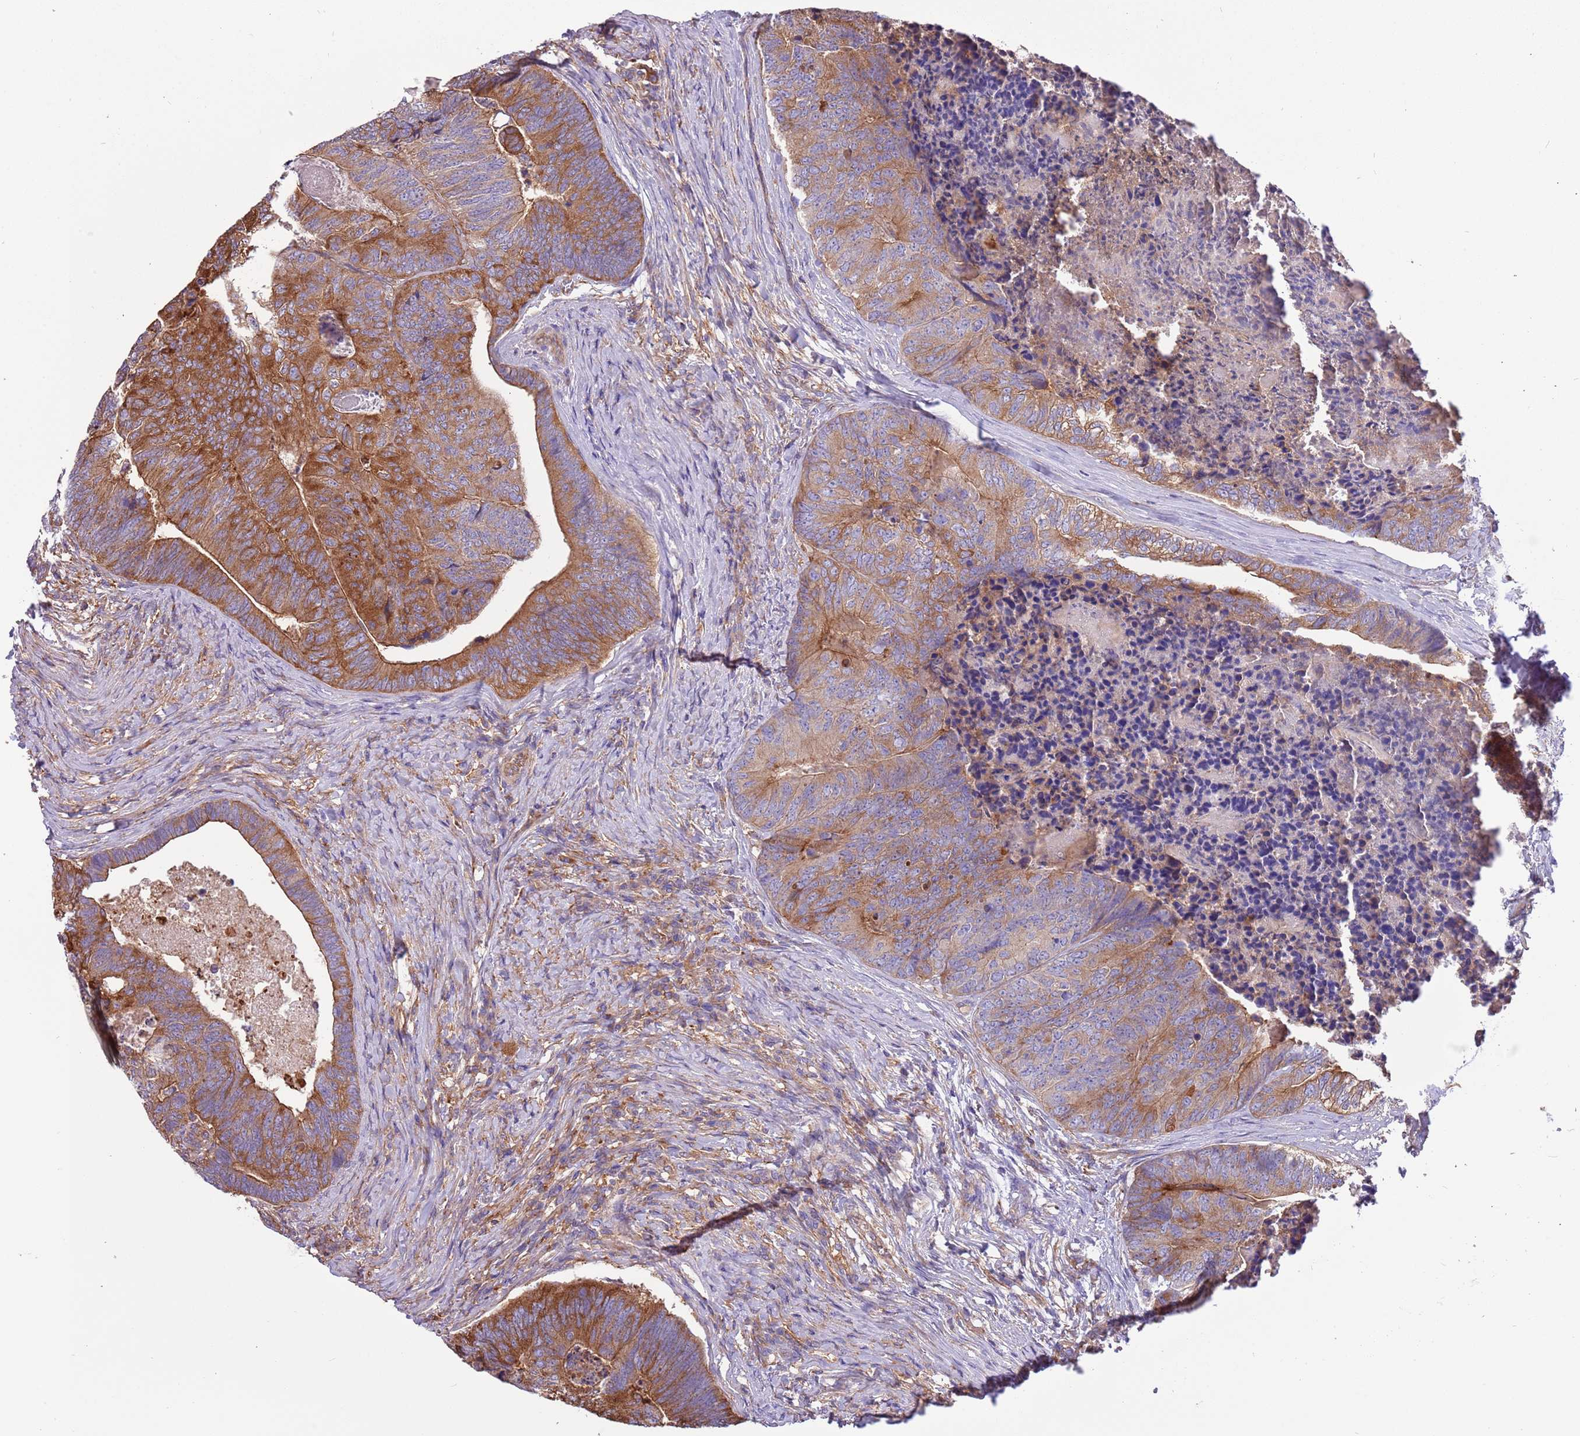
{"staining": {"intensity": "moderate", "quantity": ">75%", "location": "cytoplasmic/membranous"}, "tissue": "colorectal cancer", "cell_type": "Tumor cells", "image_type": "cancer", "snomed": [{"axis": "morphology", "description": "Adenocarcinoma, NOS"}, {"axis": "topography", "description": "Colon"}], "caption": "A brown stain labels moderate cytoplasmic/membranous staining of a protein in adenocarcinoma (colorectal) tumor cells. Nuclei are stained in blue.", "gene": "NAALADL1", "patient": {"sex": "female", "age": 67}}